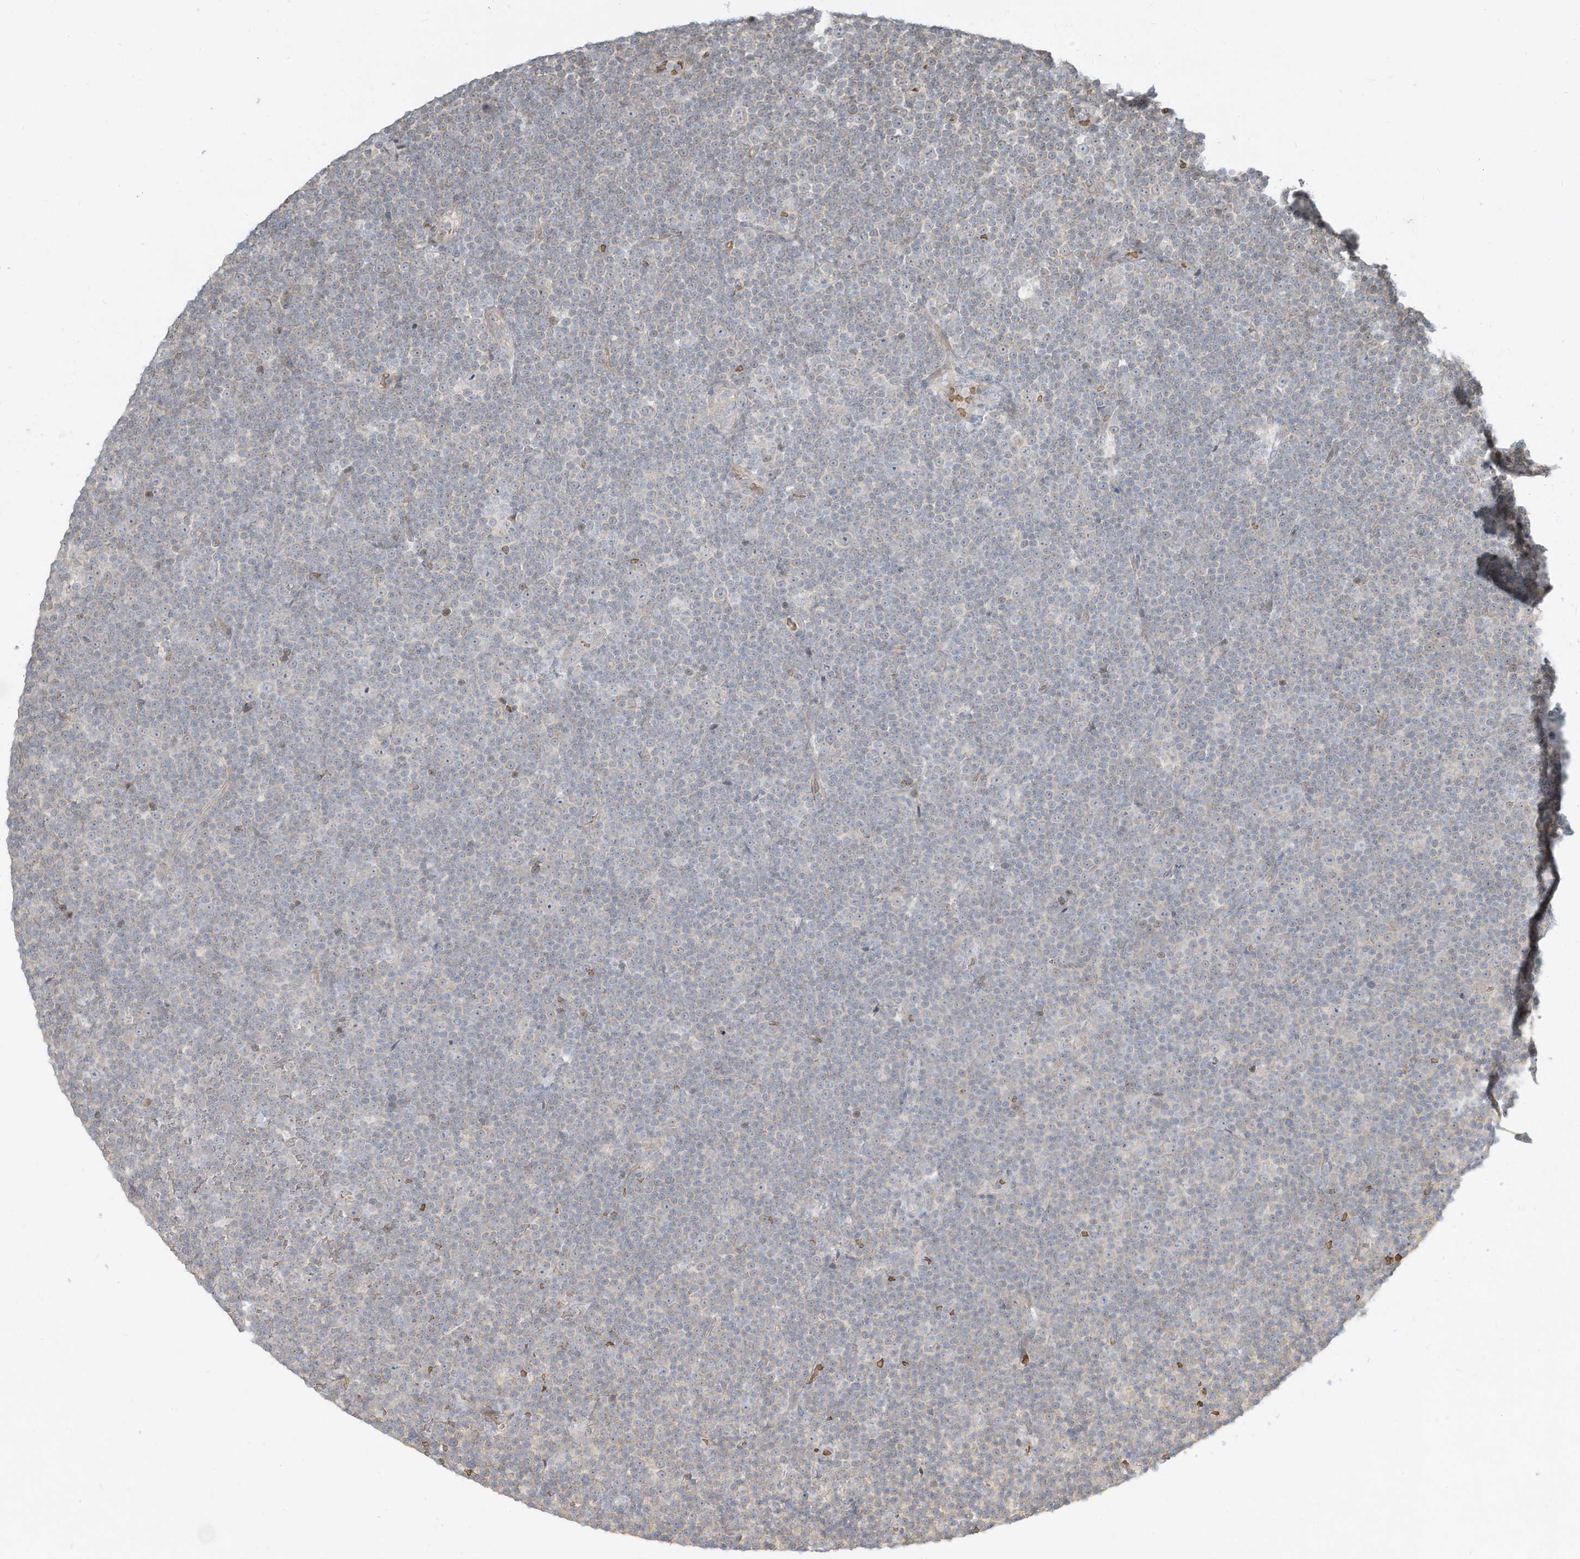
{"staining": {"intensity": "negative", "quantity": "none", "location": "none"}, "tissue": "lymphoma", "cell_type": "Tumor cells", "image_type": "cancer", "snomed": [{"axis": "morphology", "description": "Malignant lymphoma, non-Hodgkin's type, Low grade"}, {"axis": "topography", "description": "Lymph node"}], "caption": "High magnification brightfield microscopy of malignant lymphoma, non-Hodgkin's type (low-grade) stained with DAB (3,3'-diaminobenzidine) (brown) and counterstained with hematoxylin (blue): tumor cells show no significant positivity.", "gene": "OFD1", "patient": {"sex": "female", "age": 67}}